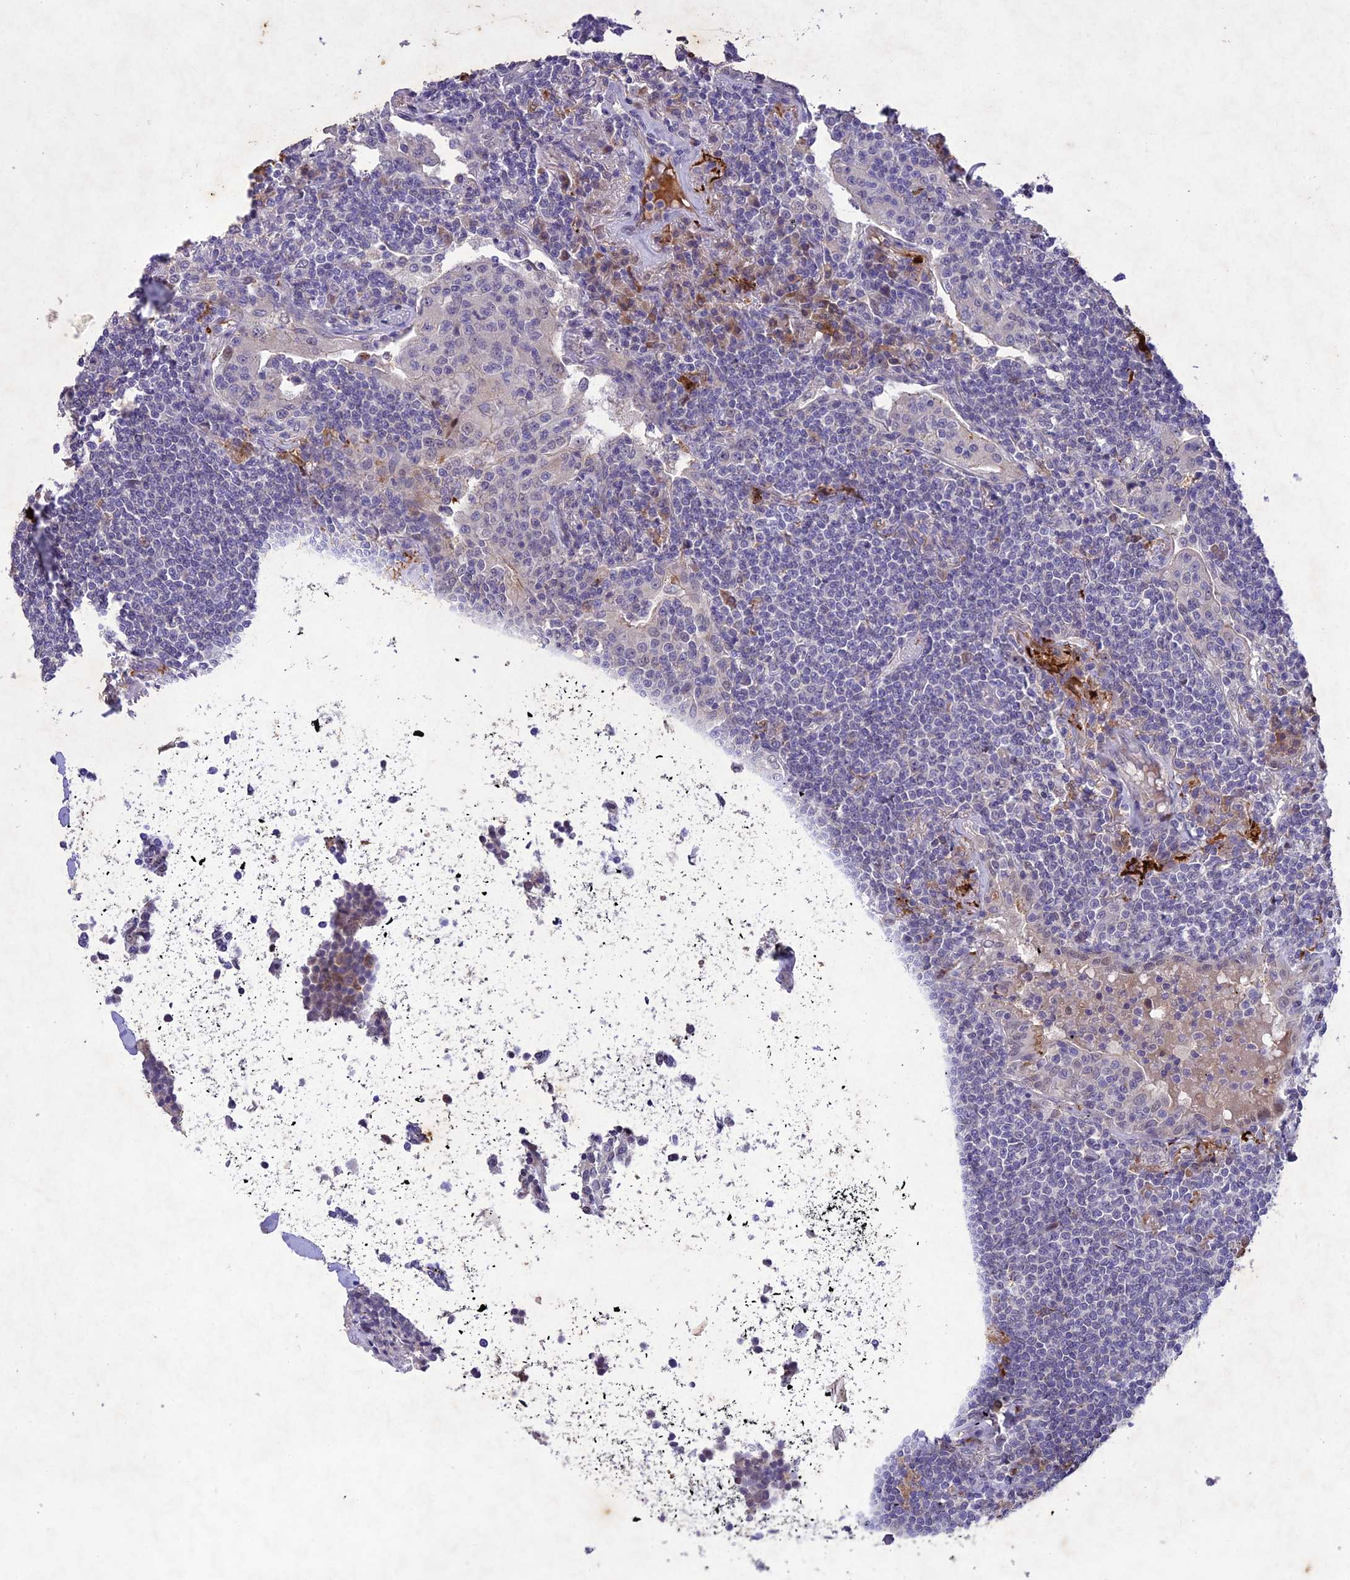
{"staining": {"intensity": "negative", "quantity": "none", "location": "none"}, "tissue": "lymphoma", "cell_type": "Tumor cells", "image_type": "cancer", "snomed": [{"axis": "morphology", "description": "Malignant lymphoma, non-Hodgkin's type, Low grade"}, {"axis": "topography", "description": "Lung"}], "caption": "There is no significant staining in tumor cells of lymphoma.", "gene": "ANKRD52", "patient": {"sex": "female", "age": 71}}